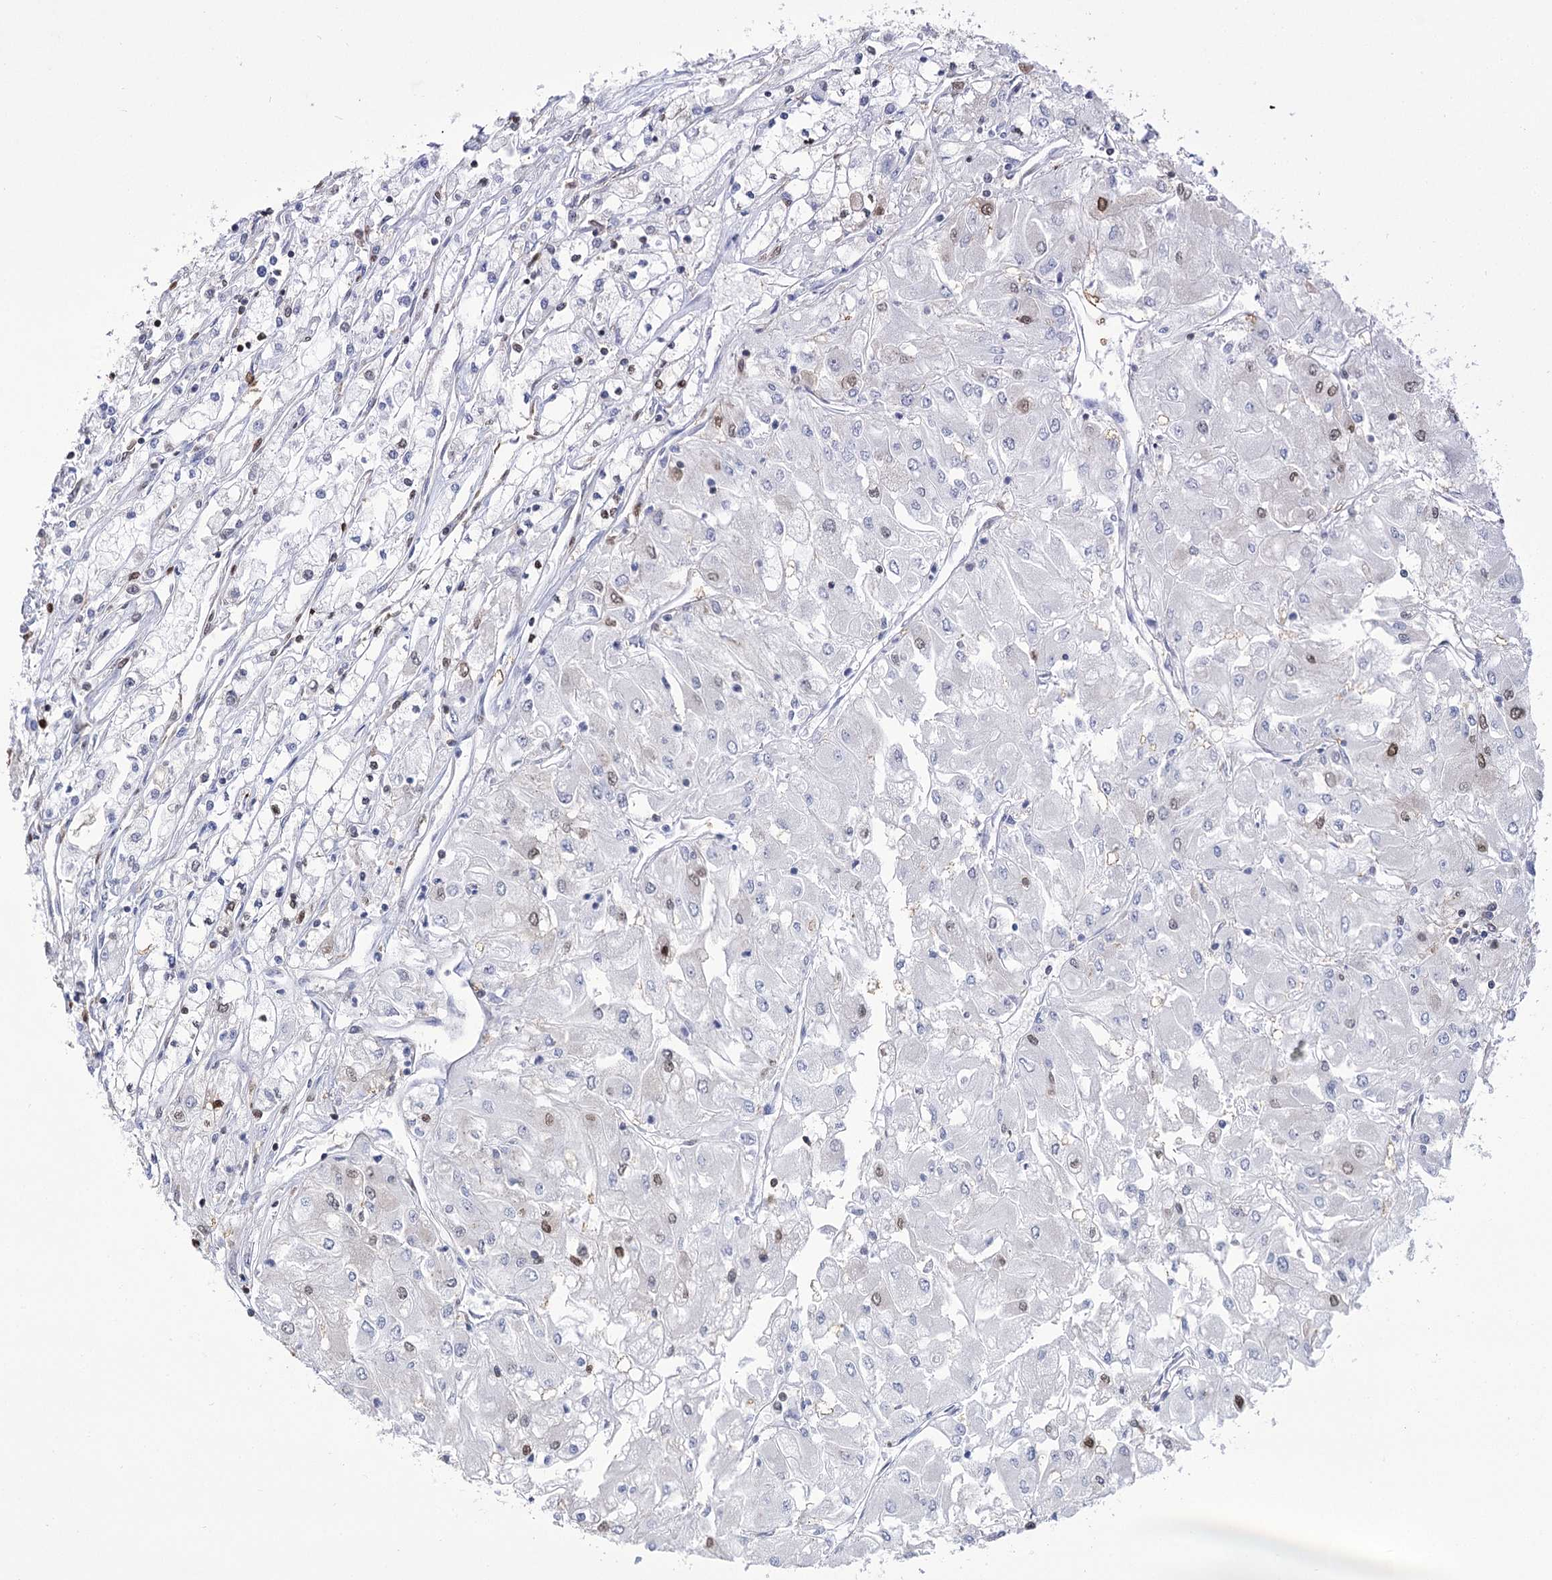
{"staining": {"intensity": "moderate", "quantity": "<25%", "location": "nuclear"}, "tissue": "renal cancer", "cell_type": "Tumor cells", "image_type": "cancer", "snomed": [{"axis": "morphology", "description": "Adenocarcinoma, NOS"}, {"axis": "topography", "description": "Kidney"}], "caption": "Renal cancer was stained to show a protein in brown. There is low levels of moderate nuclear staining in about <25% of tumor cells.", "gene": "NFU1", "patient": {"sex": "male", "age": 80}}